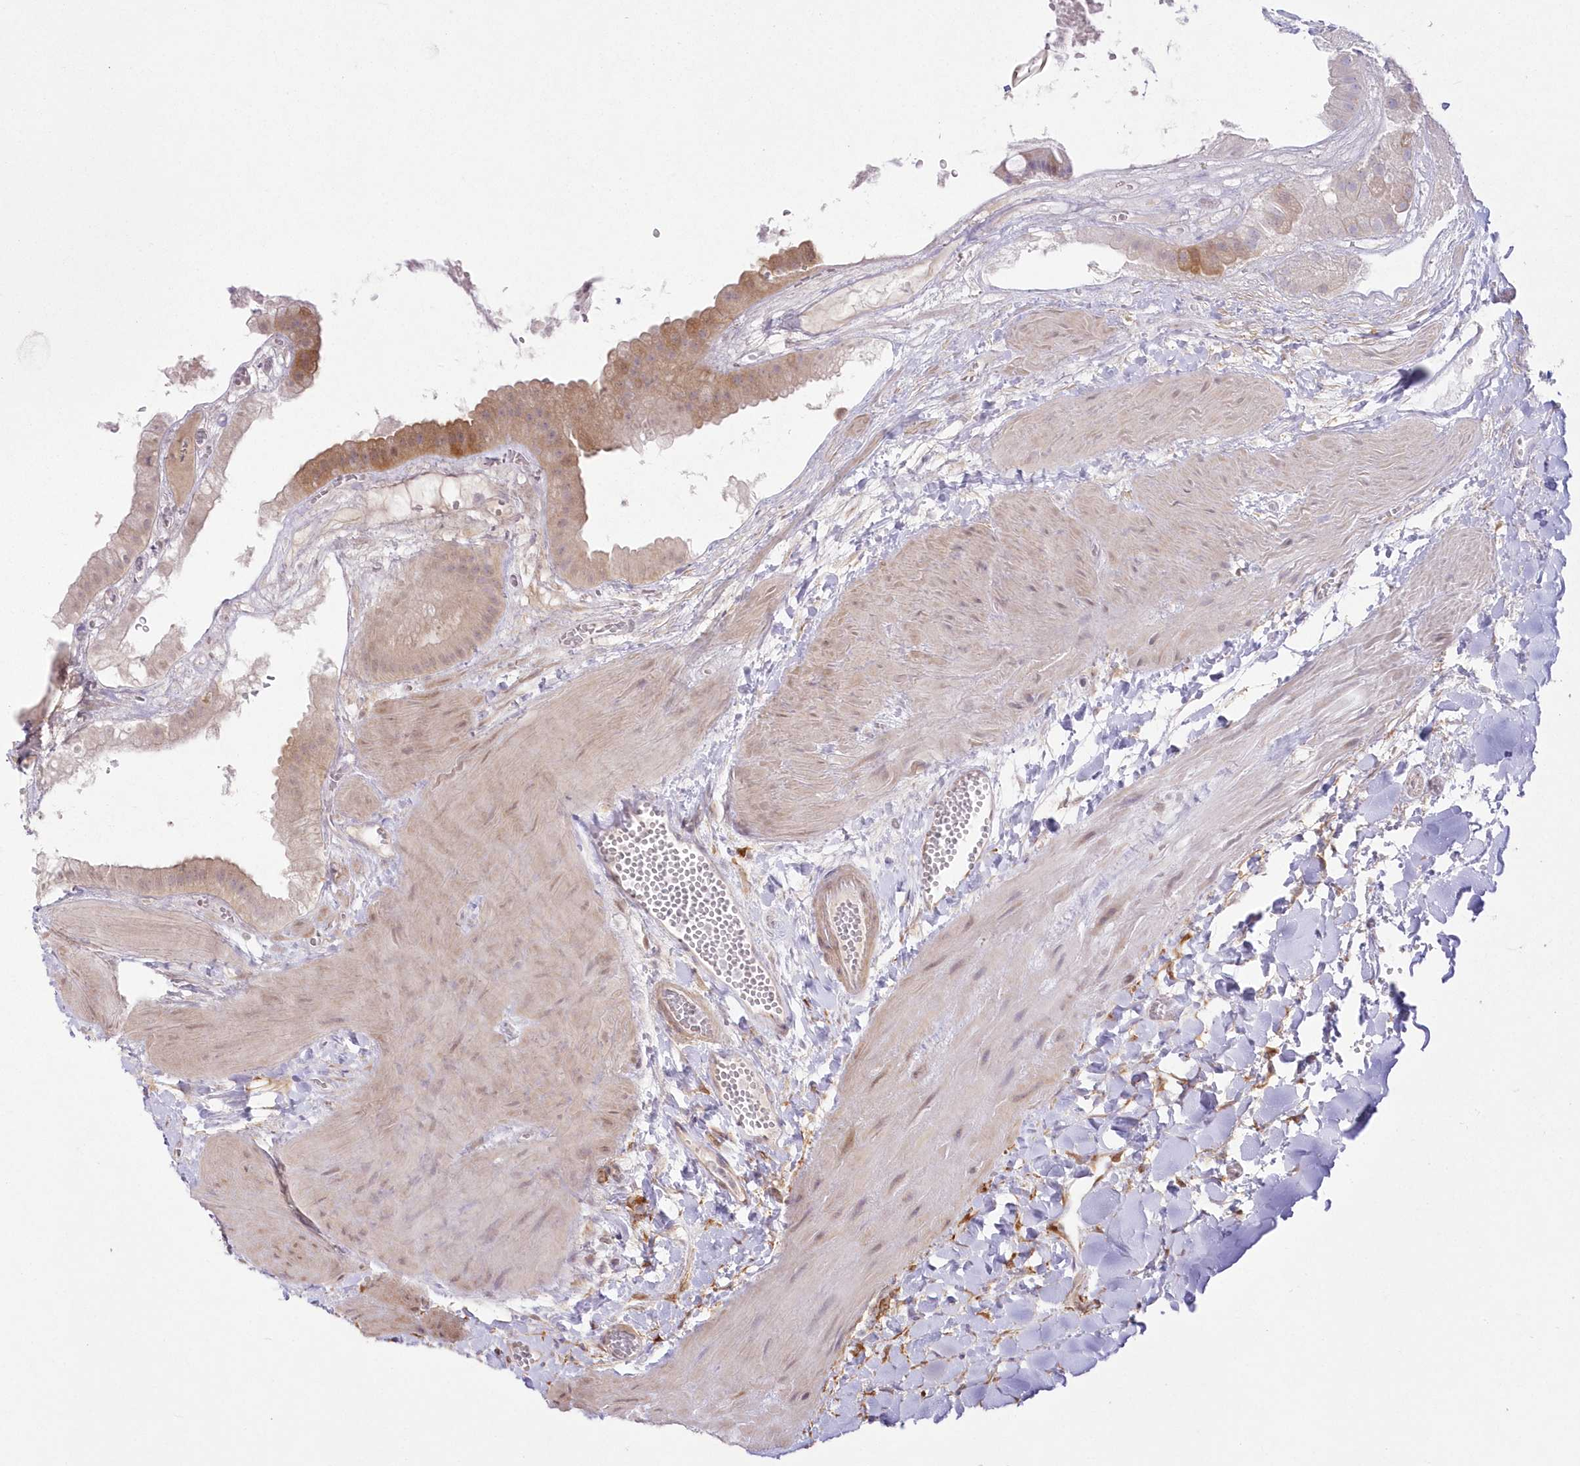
{"staining": {"intensity": "moderate", "quantity": ">75%", "location": "cytoplasmic/membranous"}, "tissue": "gallbladder", "cell_type": "Glandular cells", "image_type": "normal", "snomed": [{"axis": "morphology", "description": "Normal tissue, NOS"}, {"axis": "topography", "description": "Gallbladder"}], "caption": "High-magnification brightfield microscopy of unremarkable gallbladder stained with DAB (3,3'-diaminobenzidine) (brown) and counterstained with hematoxylin (blue). glandular cells exhibit moderate cytoplasmic/membranous positivity is seen in approximately>75% of cells.", "gene": "SH3PXD2B", "patient": {"sex": "male", "age": 55}}